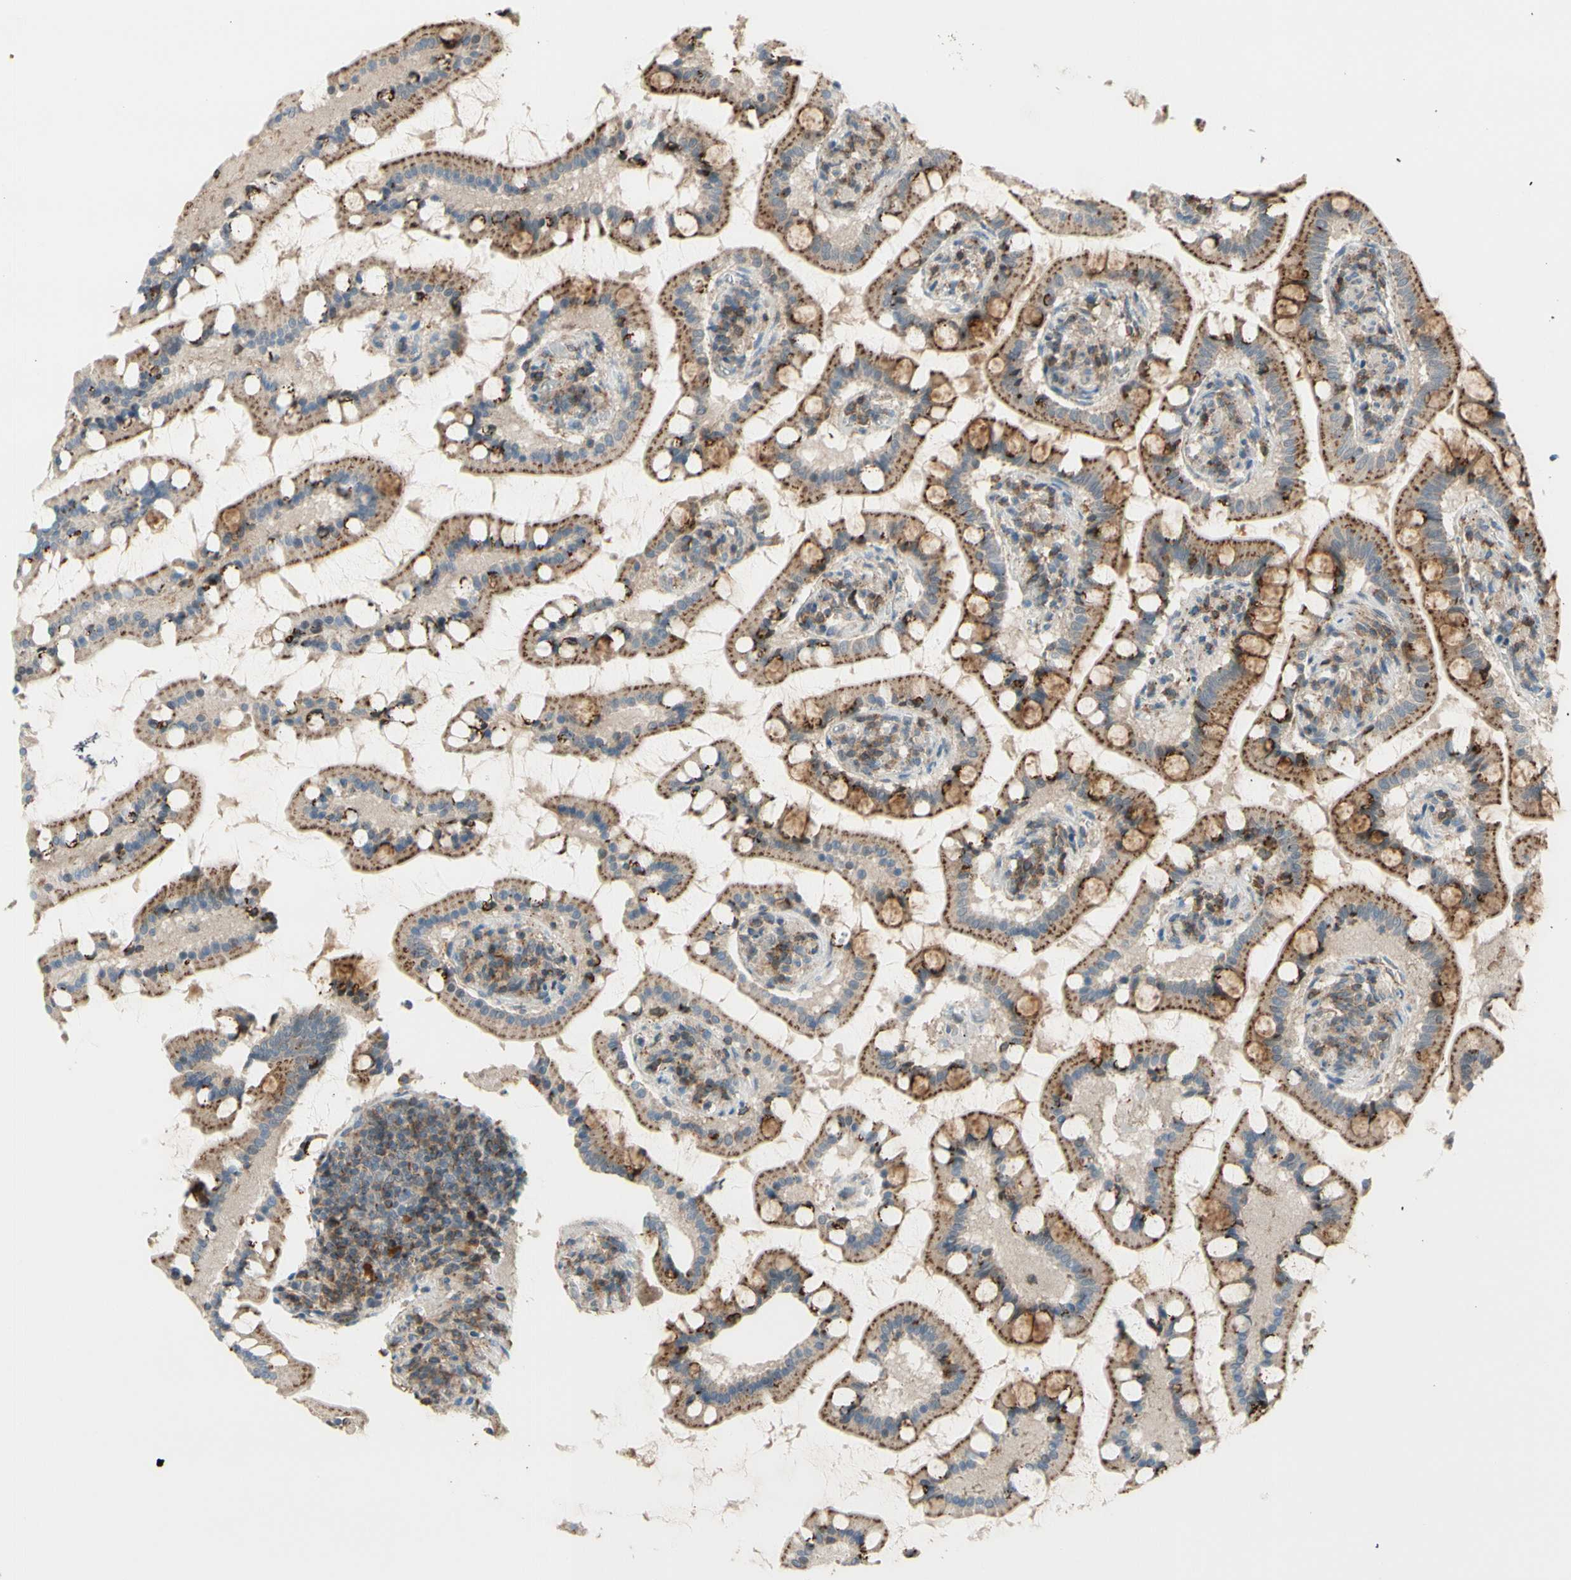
{"staining": {"intensity": "strong", "quantity": ">75%", "location": "cytoplasmic/membranous"}, "tissue": "small intestine", "cell_type": "Glandular cells", "image_type": "normal", "snomed": [{"axis": "morphology", "description": "Normal tissue, NOS"}, {"axis": "topography", "description": "Small intestine"}], "caption": "Protein expression by IHC shows strong cytoplasmic/membranous positivity in about >75% of glandular cells in benign small intestine.", "gene": "GALNT5", "patient": {"sex": "male", "age": 41}}